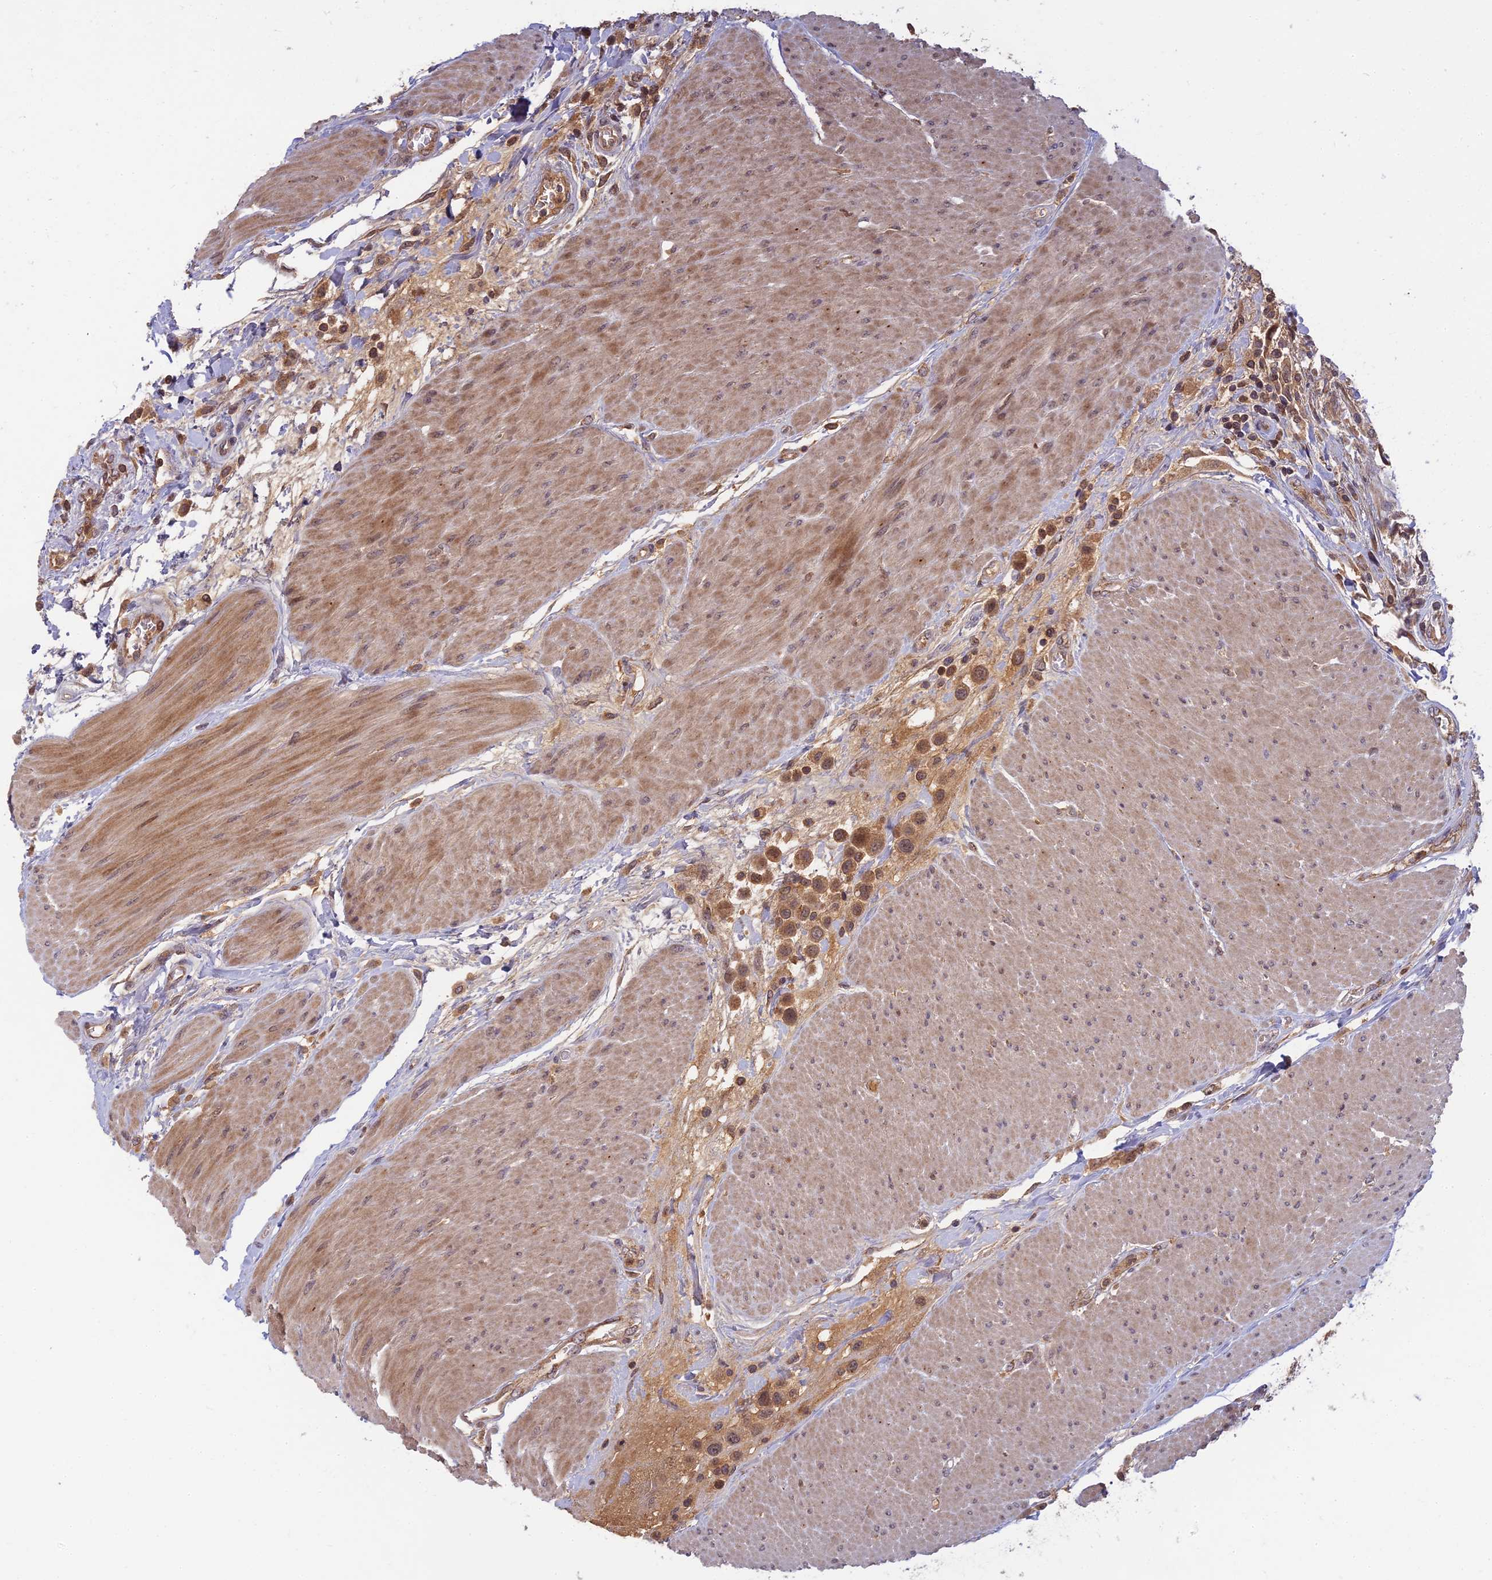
{"staining": {"intensity": "moderate", "quantity": ">75%", "location": "cytoplasmic/membranous"}, "tissue": "urothelial cancer", "cell_type": "Tumor cells", "image_type": "cancer", "snomed": [{"axis": "morphology", "description": "Urothelial carcinoma, High grade"}, {"axis": "topography", "description": "Urinary bladder"}], "caption": "Human high-grade urothelial carcinoma stained for a protein (brown) shows moderate cytoplasmic/membranous positive staining in about >75% of tumor cells.", "gene": "RGL3", "patient": {"sex": "male", "age": 50}}